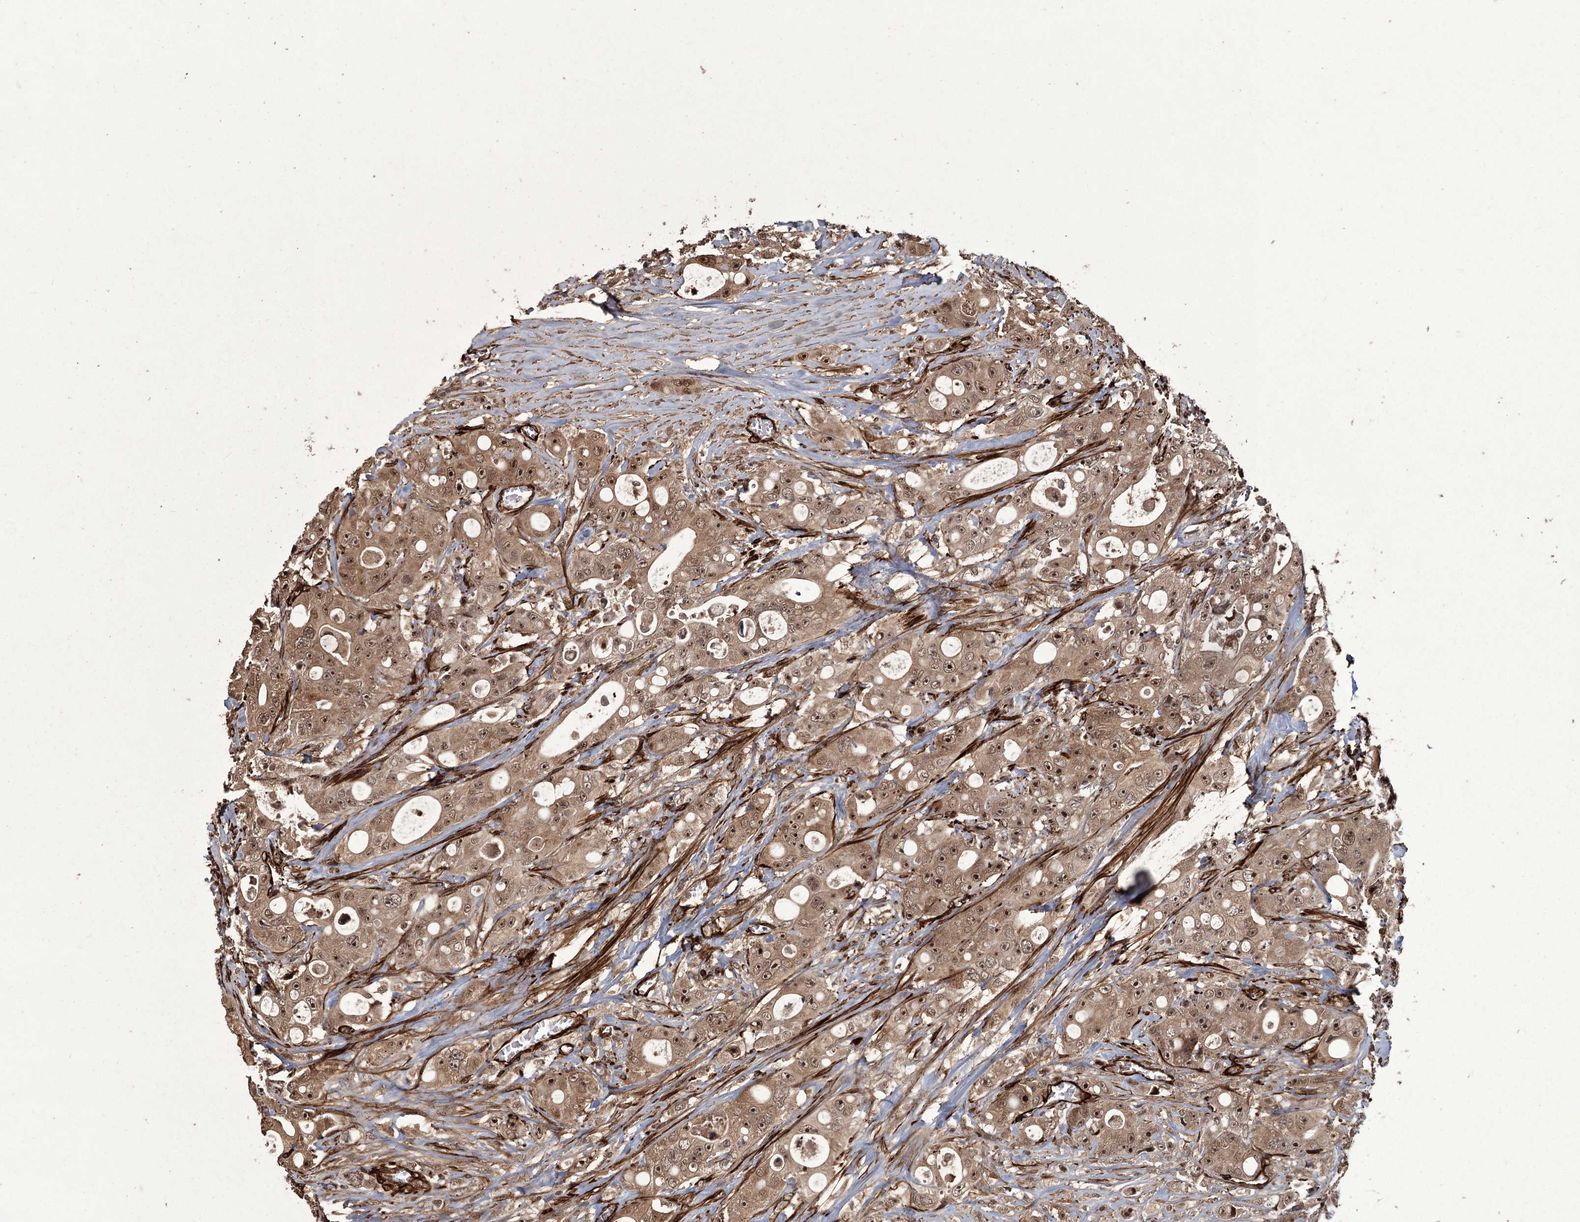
{"staining": {"intensity": "moderate", "quantity": ">75%", "location": "cytoplasmic/membranous,nuclear"}, "tissue": "colorectal cancer", "cell_type": "Tumor cells", "image_type": "cancer", "snomed": [{"axis": "morphology", "description": "Adenocarcinoma, NOS"}, {"axis": "topography", "description": "Colon"}], "caption": "Immunohistochemistry of colorectal cancer shows medium levels of moderate cytoplasmic/membranous and nuclear staining in approximately >75% of tumor cells.", "gene": "RPAP3", "patient": {"sex": "female", "age": 46}}